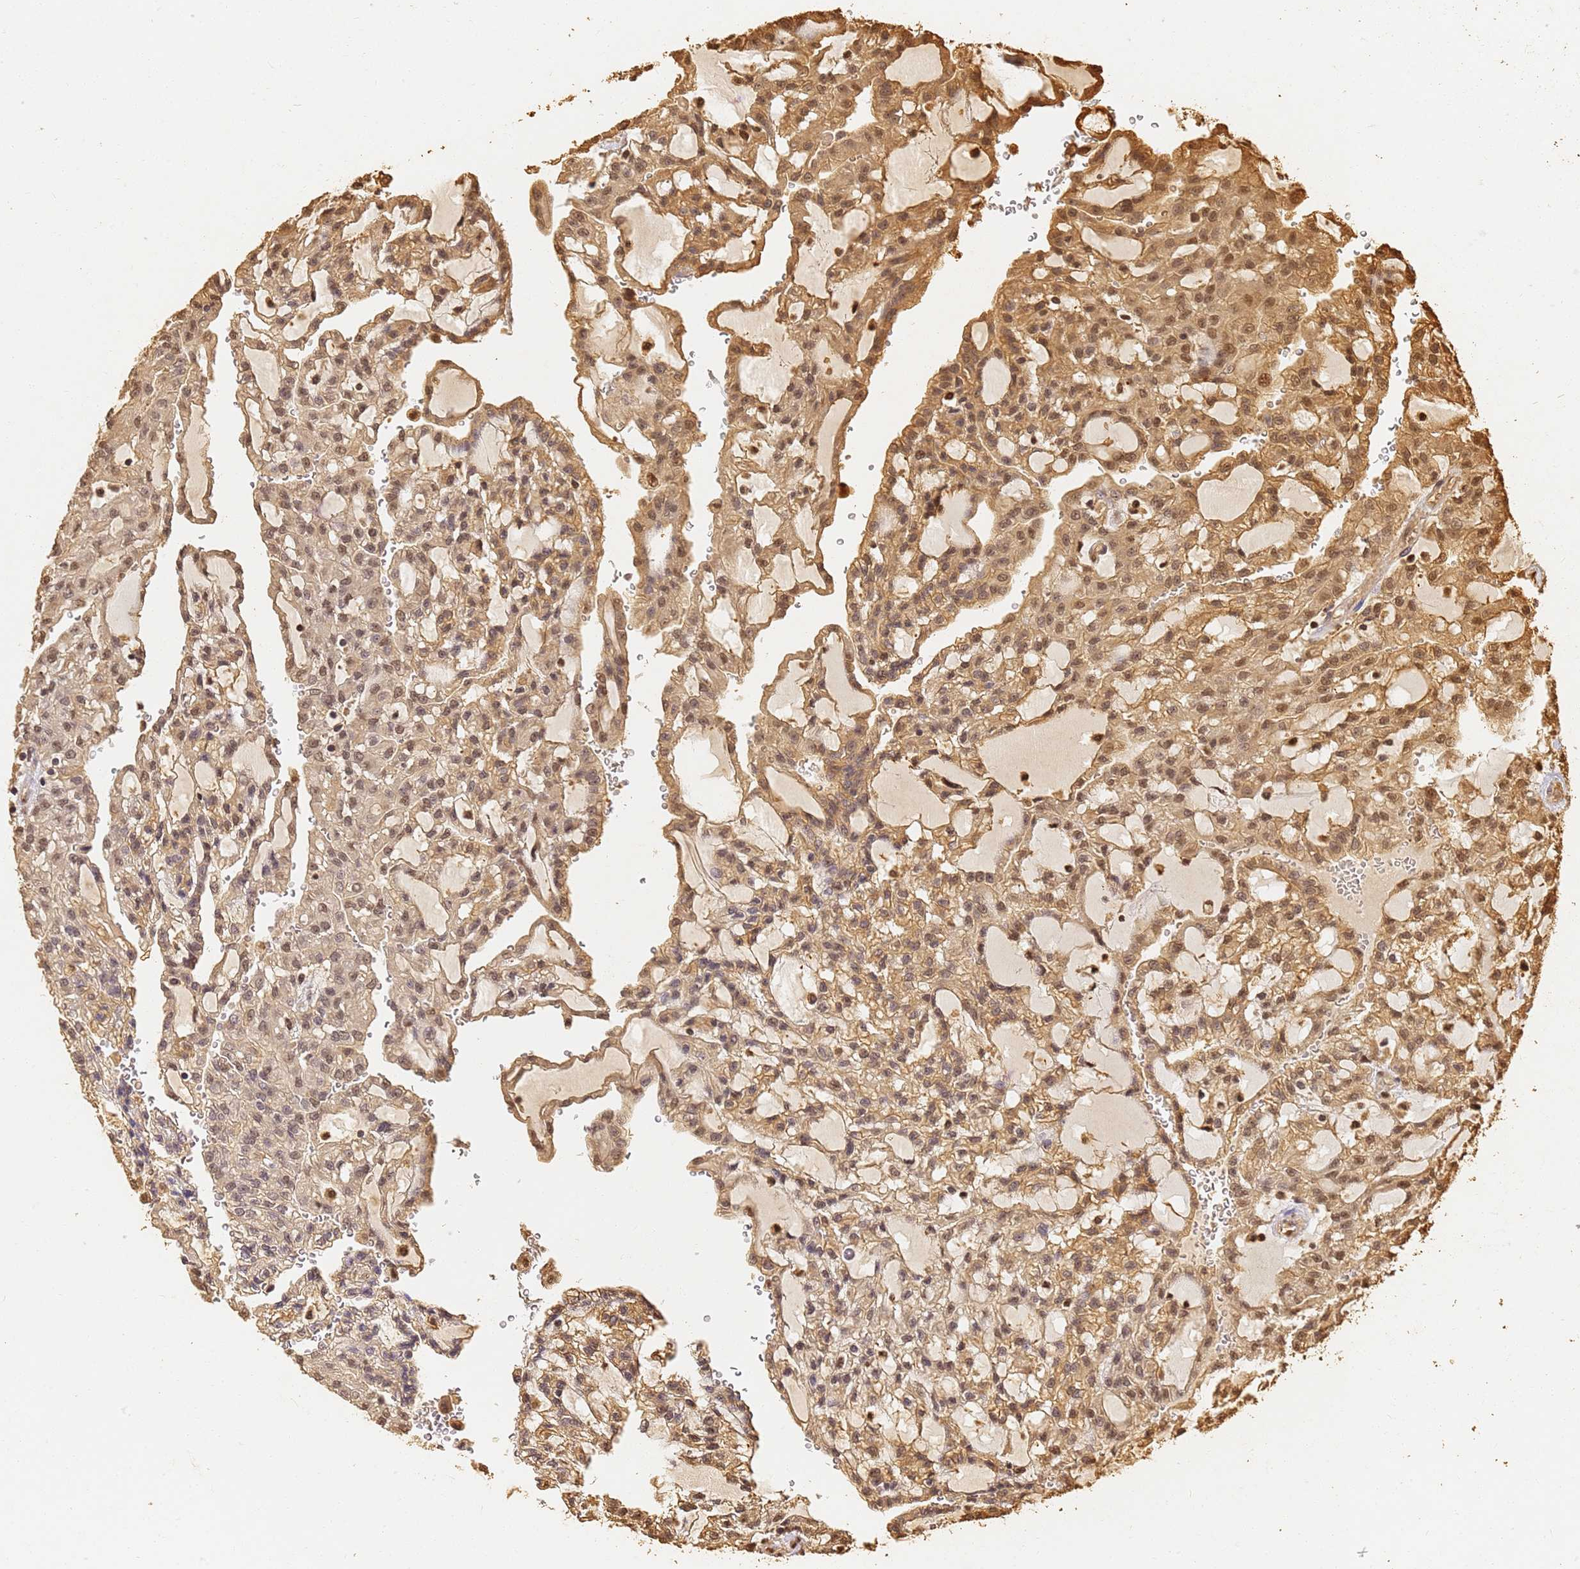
{"staining": {"intensity": "moderate", "quantity": ">75%", "location": "cytoplasmic/membranous,nuclear"}, "tissue": "renal cancer", "cell_type": "Tumor cells", "image_type": "cancer", "snomed": [{"axis": "morphology", "description": "Adenocarcinoma, NOS"}, {"axis": "topography", "description": "Kidney"}], "caption": "Immunohistochemistry of renal adenocarcinoma exhibits medium levels of moderate cytoplasmic/membranous and nuclear expression in approximately >75% of tumor cells. (IHC, brightfield microscopy, high magnification).", "gene": "JAK2", "patient": {"sex": "male", "age": 63}}